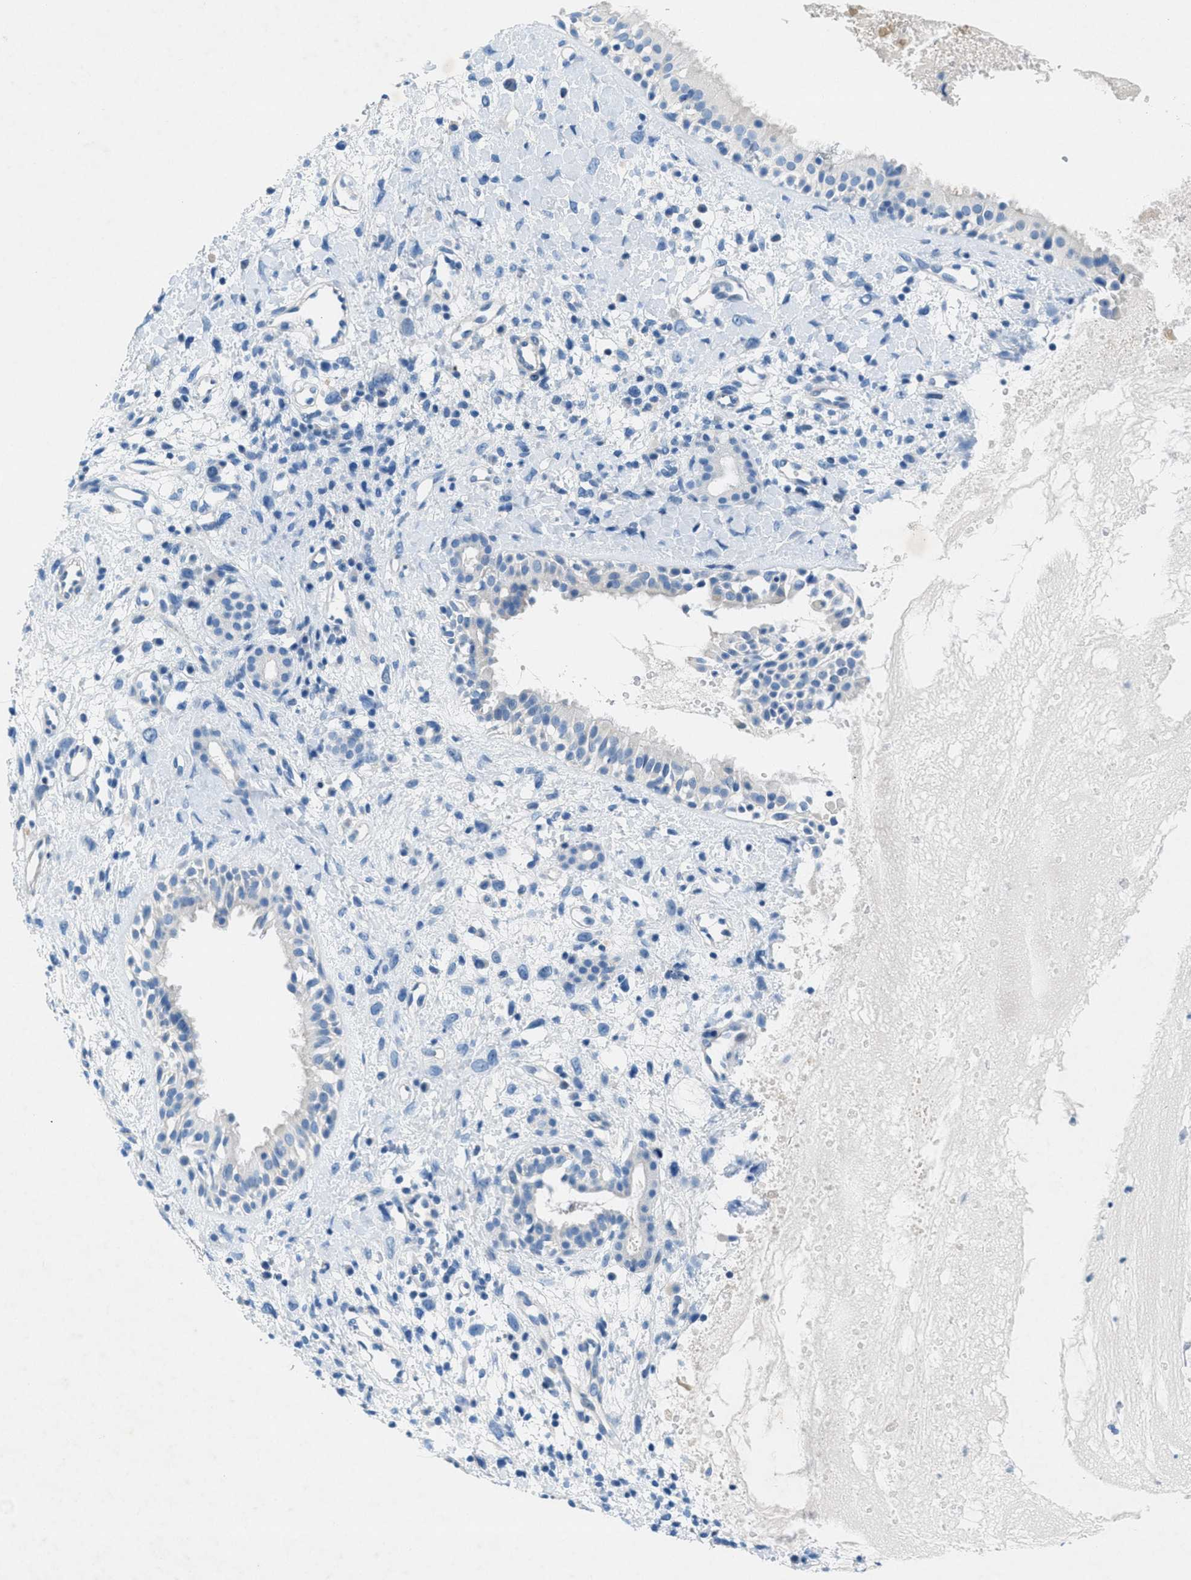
{"staining": {"intensity": "weak", "quantity": "<25%", "location": "cytoplasmic/membranous"}, "tissue": "nasopharynx", "cell_type": "Respiratory epithelial cells", "image_type": "normal", "snomed": [{"axis": "morphology", "description": "Normal tissue, NOS"}, {"axis": "topography", "description": "Nasopharynx"}], "caption": "The micrograph exhibits no staining of respiratory epithelial cells in unremarkable nasopharynx. The staining was performed using DAB (3,3'-diaminobenzidine) to visualize the protein expression in brown, while the nuclei were stained in blue with hematoxylin (Magnification: 20x).", "gene": "GALNT17", "patient": {"sex": "male", "age": 22}}